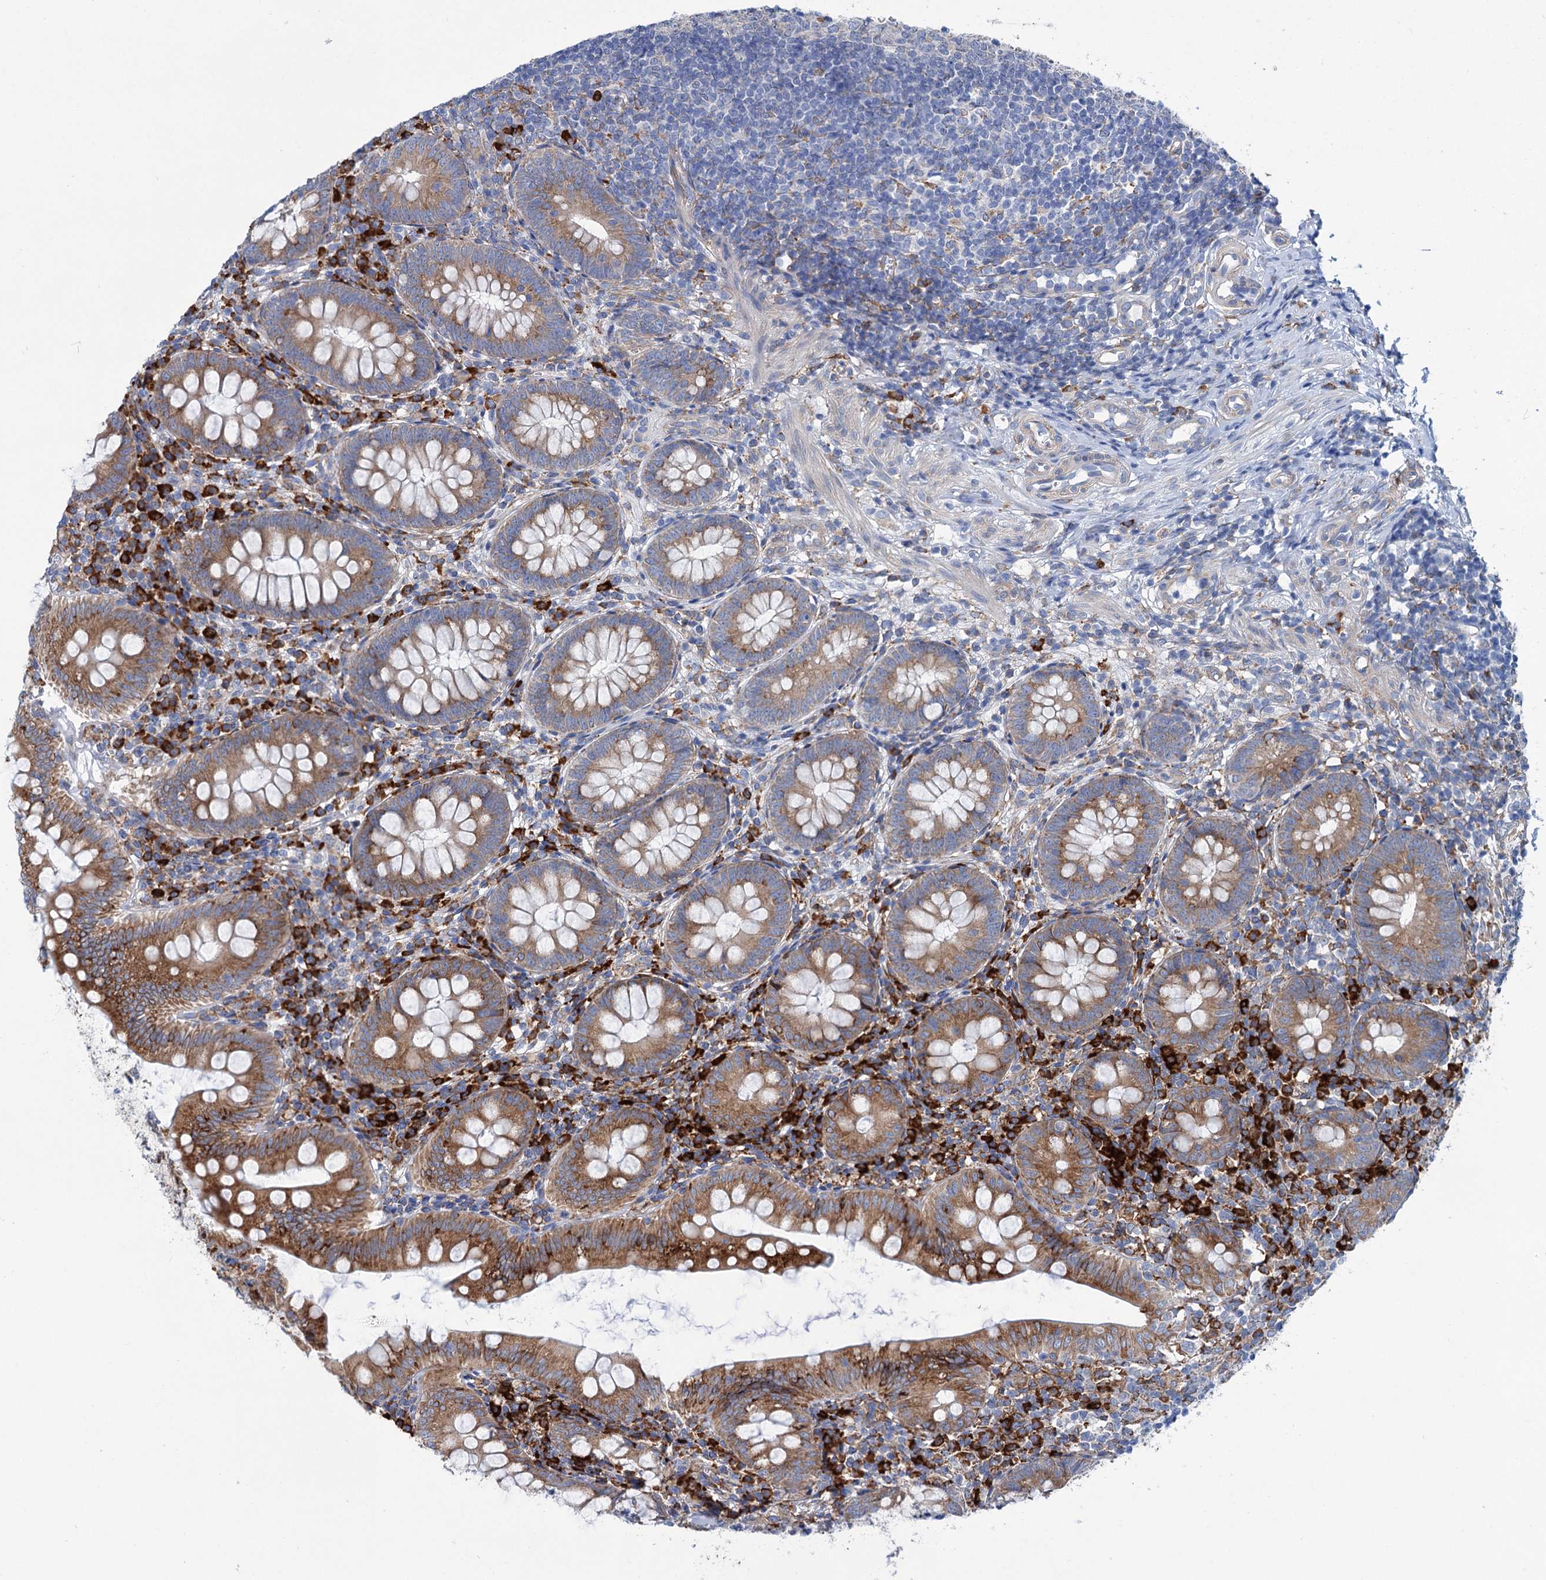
{"staining": {"intensity": "moderate", "quantity": ">75%", "location": "cytoplasmic/membranous"}, "tissue": "appendix", "cell_type": "Glandular cells", "image_type": "normal", "snomed": [{"axis": "morphology", "description": "Normal tissue, NOS"}, {"axis": "topography", "description": "Appendix"}], "caption": "This histopathology image demonstrates benign appendix stained with immunohistochemistry (IHC) to label a protein in brown. The cytoplasmic/membranous of glandular cells show moderate positivity for the protein. Nuclei are counter-stained blue.", "gene": "SHE", "patient": {"sex": "male", "age": 14}}